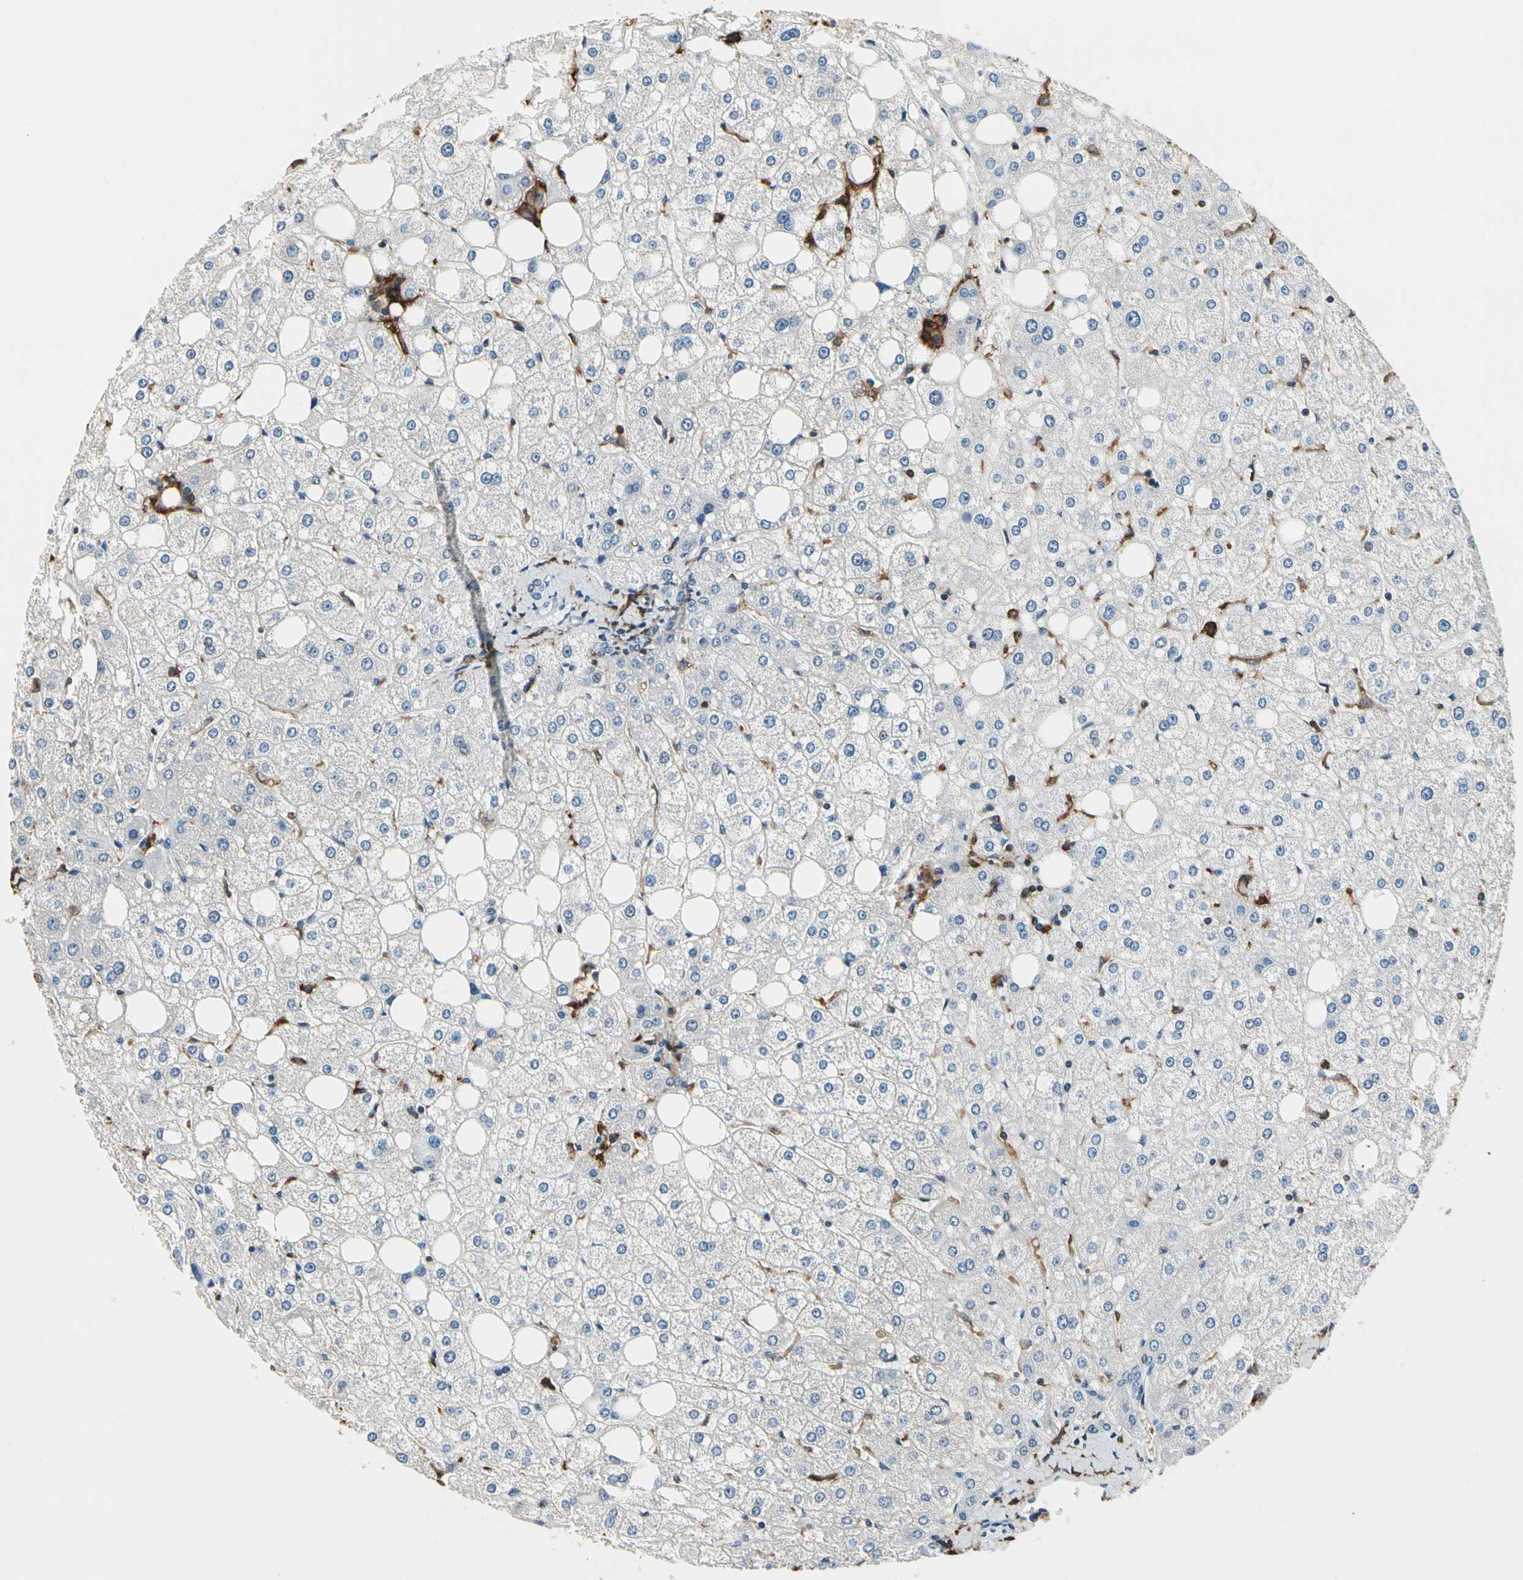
{"staining": {"intensity": "negative", "quantity": "none", "location": "none"}, "tissue": "liver", "cell_type": "Cholangiocytes", "image_type": "normal", "snomed": [{"axis": "morphology", "description": "Normal tissue, NOS"}, {"axis": "topography", "description": "Liver"}], "caption": "DAB immunohistochemical staining of normal liver demonstrates no significant expression in cholangiocytes.", "gene": "FER", "patient": {"sex": "male", "age": 35}}